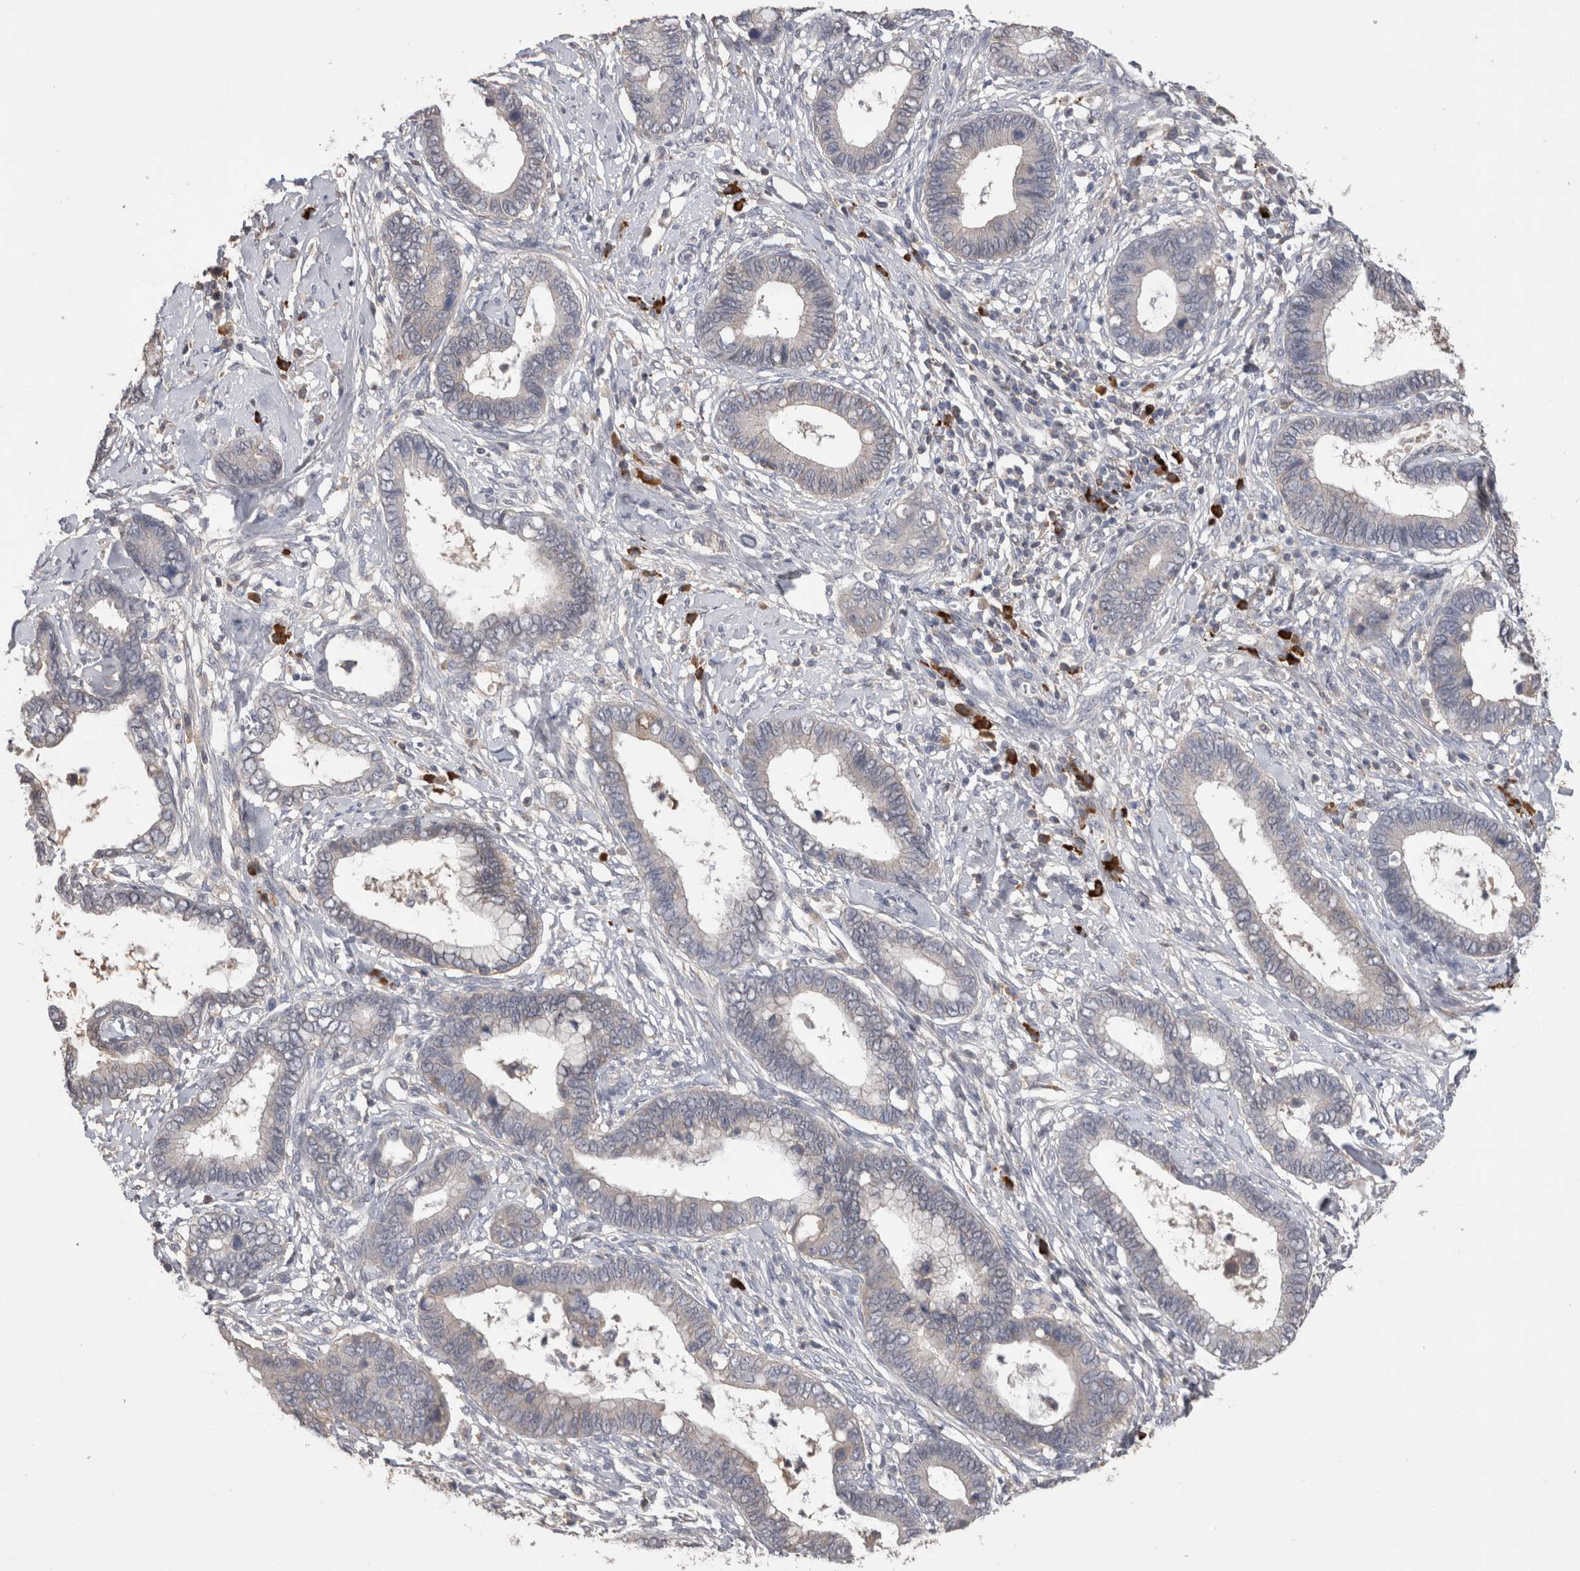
{"staining": {"intensity": "negative", "quantity": "none", "location": "none"}, "tissue": "cervical cancer", "cell_type": "Tumor cells", "image_type": "cancer", "snomed": [{"axis": "morphology", "description": "Adenocarcinoma, NOS"}, {"axis": "topography", "description": "Cervix"}], "caption": "This is an IHC micrograph of adenocarcinoma (cervical). There is no expression in tumor cells.", "gene": "PPP3CC", "patient": {"sex": "female", "age": 44}}